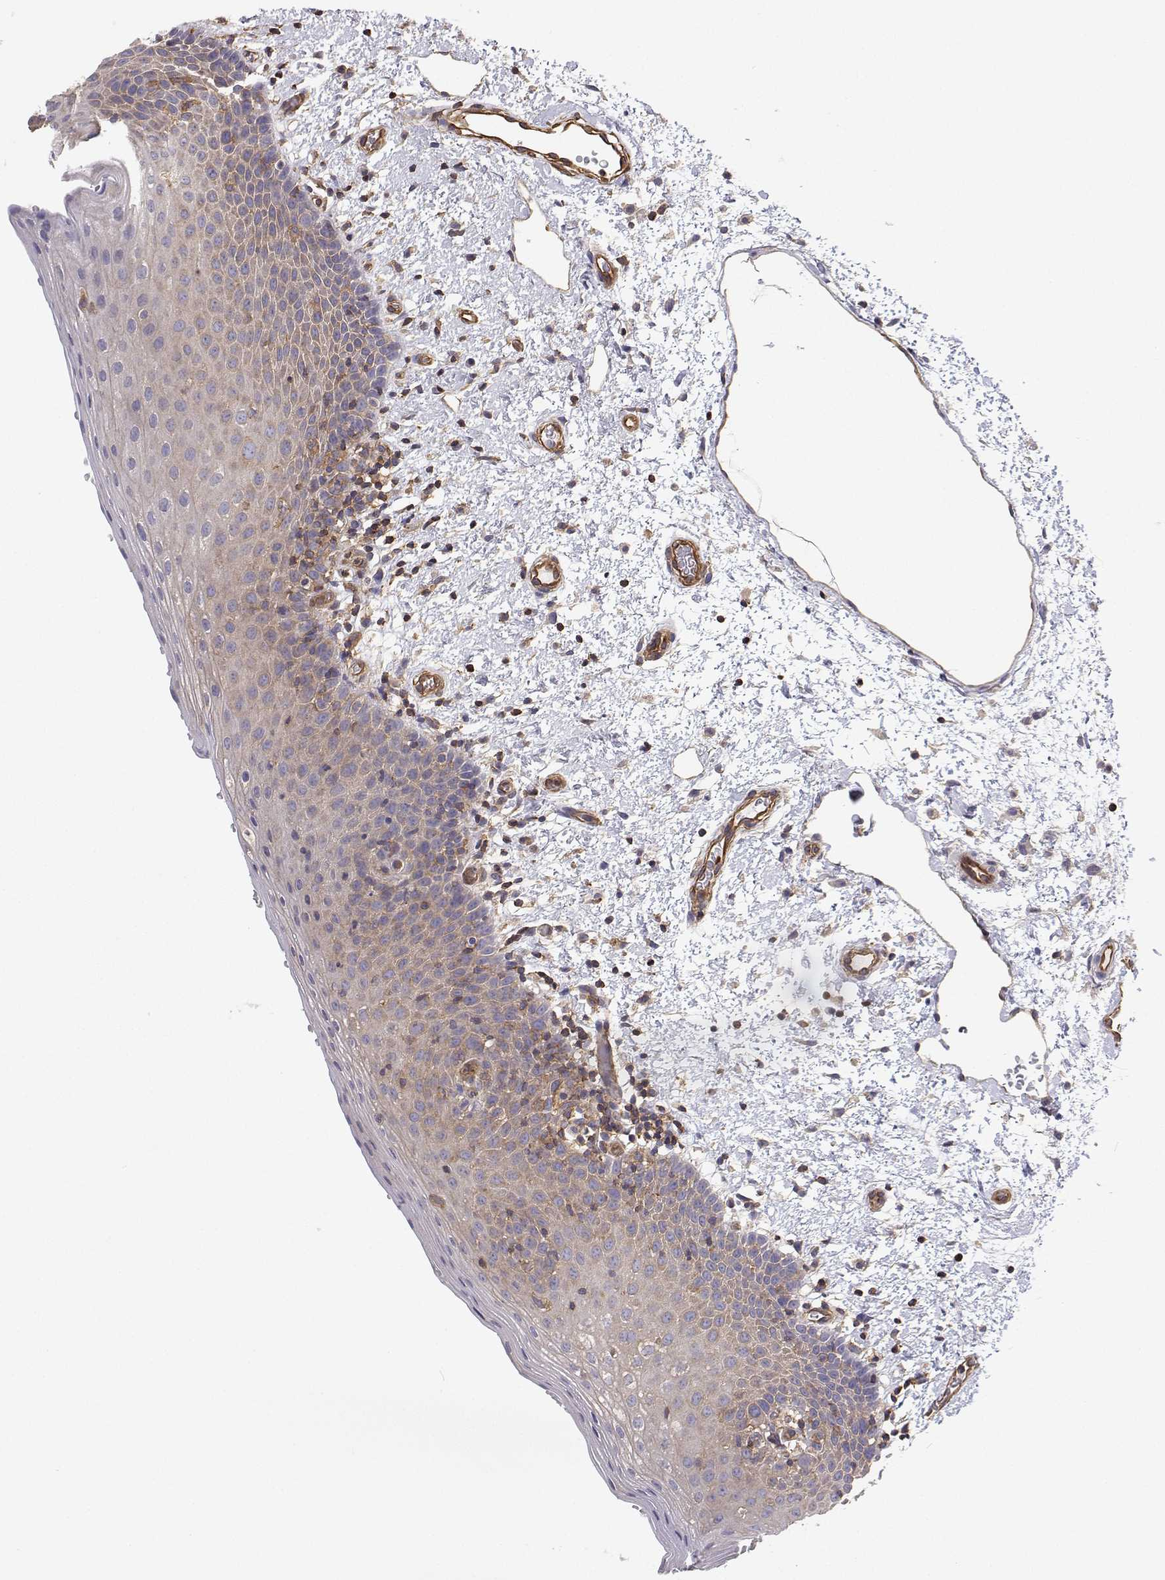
{"staining": {"intensity": "weak", "quantity": "<25%", "location": "cytoplasmic/membranous"}, "tissue": "oral mucosa", "cell_type": "Squamous epithelial cells", "image_type": "normal", "snomed": [{"axis": "morphology", "description": "Normal tissue, NOS"}, {"axis": "topography", "description": "Oral tissue"}, {"axis": "topography", "description": "Head-Neck"}], "caption": "DAB (3,3'-diaminobenzidine) immunohistochemical staining of normal human oral mucosa displays no significant expression in squamous epithelial cells.", "gene": "MYH9", "patient": {"sex": "female", "age": 55}}